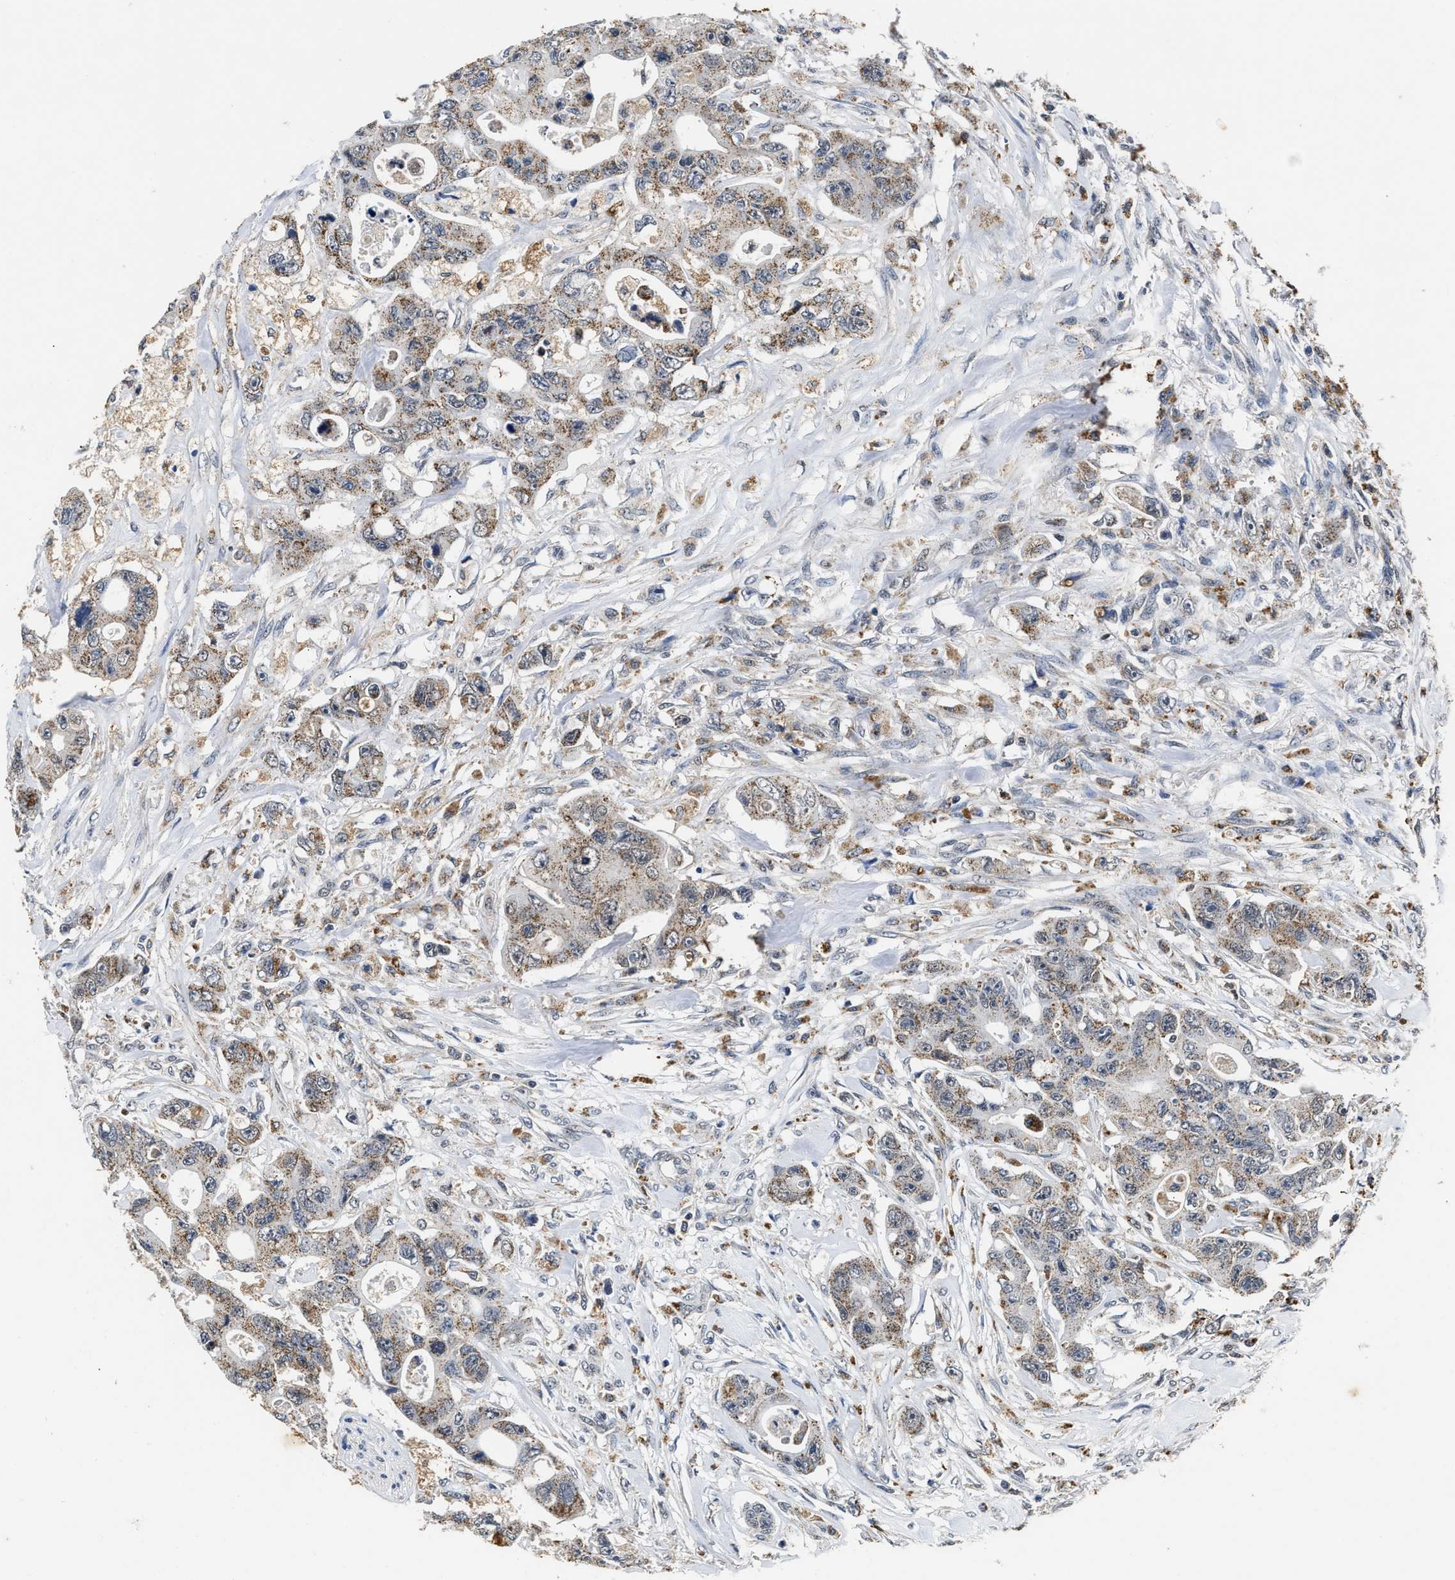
{"staining": {"intensity": "weak", "quantity": ">75%", "location": "cytoplasmic/membranous"}, "tissue": "colorectal cancer", "cell_type": "Tumor cells", "image_type": "cancer", "snomed": [{"axis": "morphology", "description": "Adenocarcinoma, NOS"}, {"axis": "topography", "description": "Colon"}], "caption": "A histopathology image of human colorectal adenocarcinoma stained for a protein demonstrates weak cytoplasmic/membranous brown staining in tumor cells.", "gene": "ACOX1", "patient": {"sex": "female", "age": 46}}